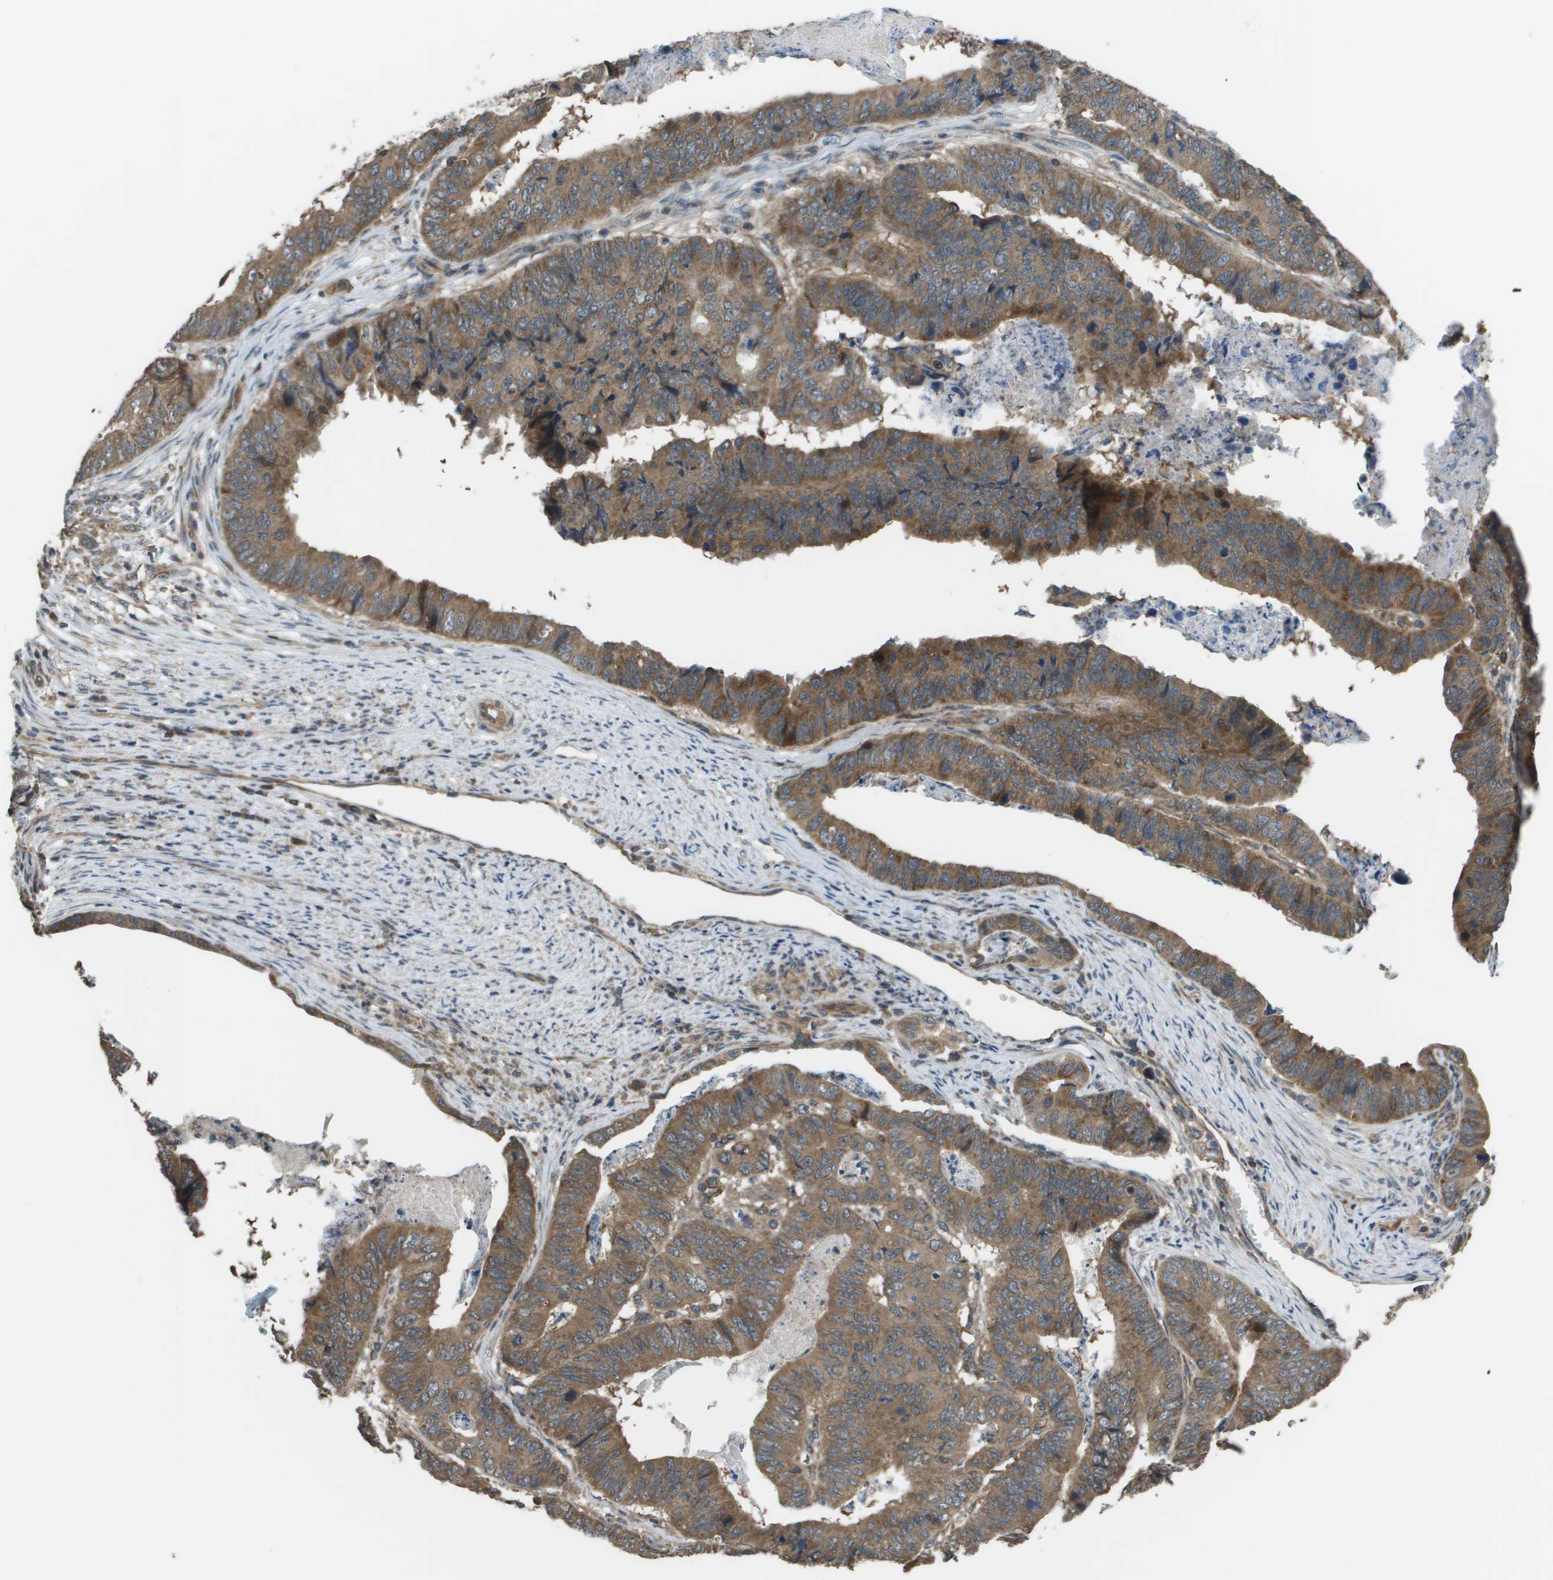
{"staining": {"intensity": "moderate", "quantity": ">75%", "location": "cytoplasmic/membranous"}, "tissue": "stomach cancer", "cell_type": "Tumor cells", "image_type": "cancer", "snomed": [{"axis": "morphology", "description": "Adenocarcinoma, NOS"}, {"axis": "topography", "description": "Stomach, lower"}], "caption": "A histopathology image showing moderate cytoplasmic/membranous positivity in about >75% of tumor cells in stomach cancer, as visualized by brown immunohistochemical staining.", "gene": "PLPBP", "patient": {"sex": "male", "age": 77}}